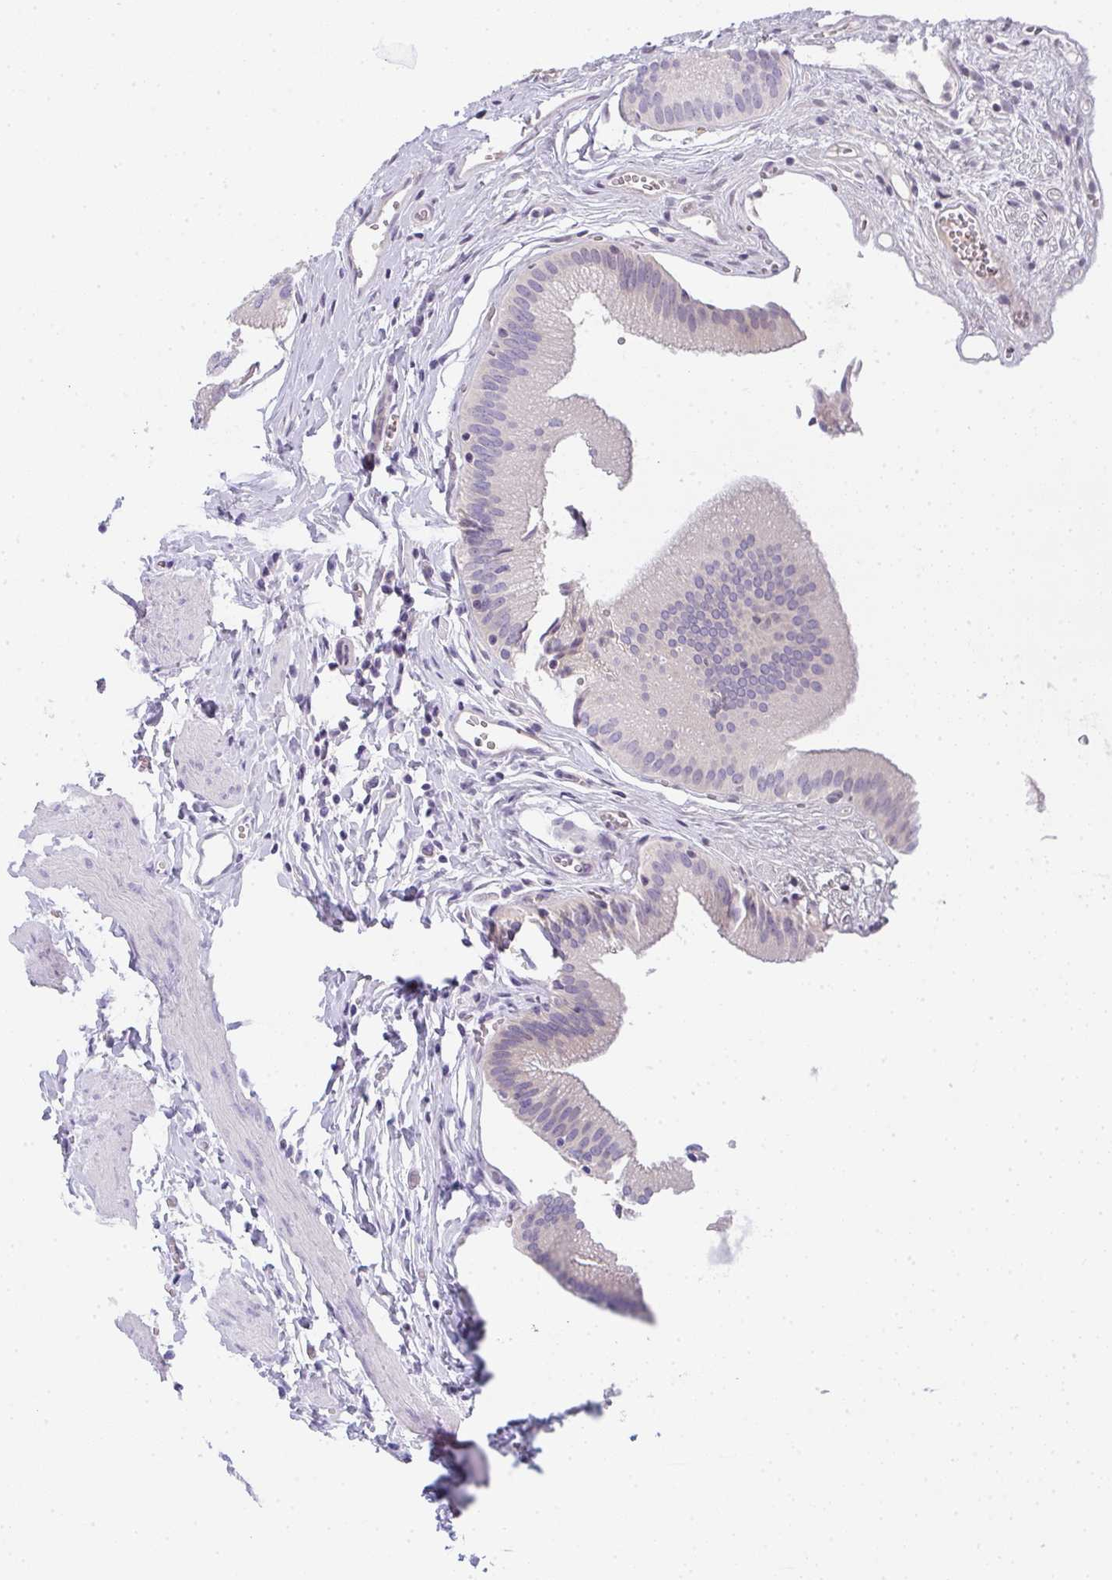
{"staining": {"intensity": "weak", "quantity": "<25%", "location": "cytoplasmic/membranous,nuclear"}, "tissue": "gallbladder", "cell_type": "Glandular cells", "image_type": "normal", "snomed": [{"axis": "morphology", "description": "Normal tissue, NOS"}, {"axis": "topography", "description": "Gallbladder"}, {"axis": "topography", "description": "Peripheral nerve tissue"}], "caption": "Micrograph shows no significant protein positivity in glandular cells of unremarkable gallbladder.", "gene": "CACNA1S", "patient": {"sex": "male", "age": 17}}